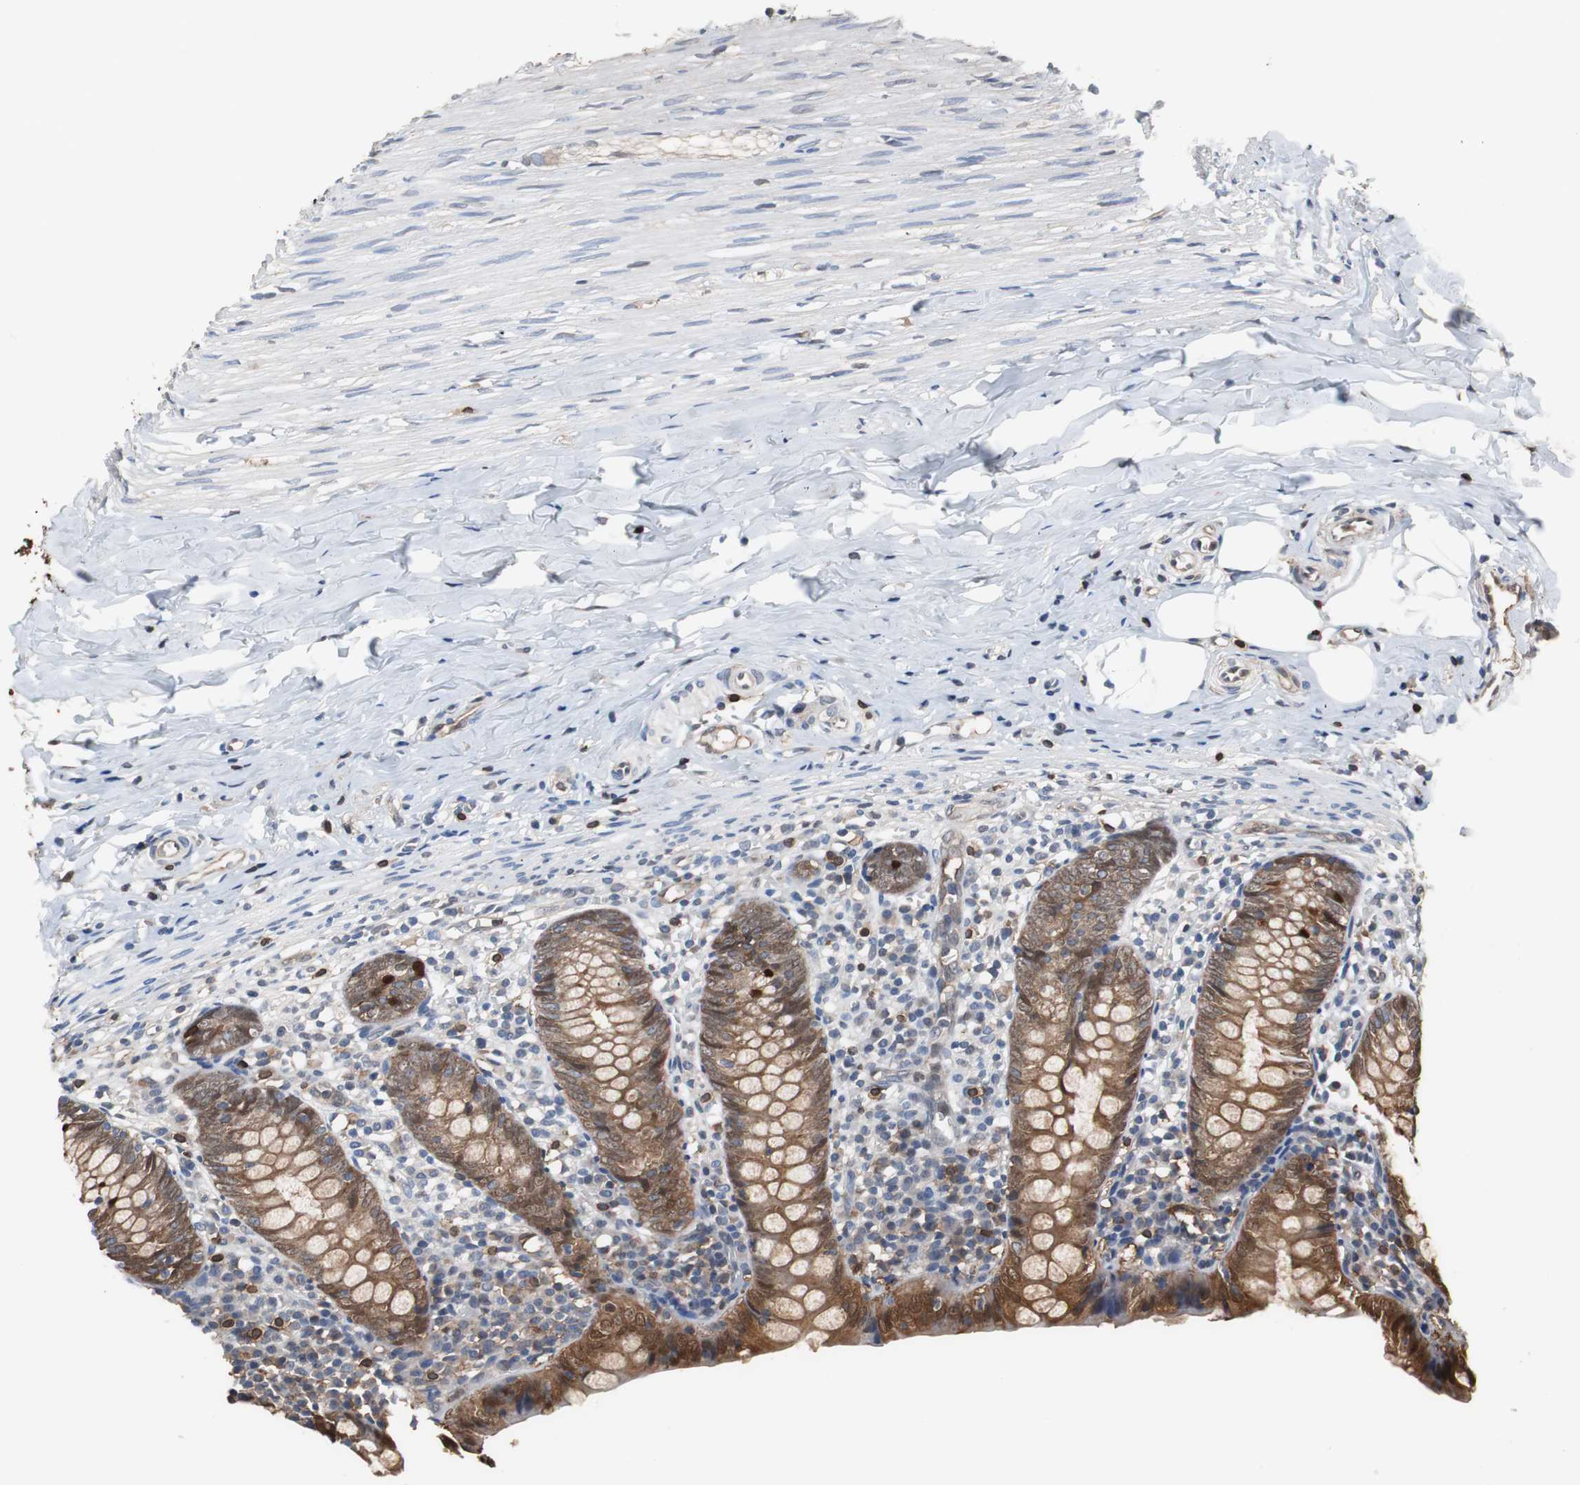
{"staining": {"intensity": "moderate", "quantity": ">75%", "location": "cytoplasmic/membranous"}, "tissue": "appendix", "cell_type": "Glandular cells", "image_type": "normal", "snomed": [{"axis": "morphology", "description": "Normal tissue, NOS"}, {"axis": "topography", "description": "Appendix"}], "caption": "Normal appendix reveals moderate cytoplasmic/membranous positivity in approximately >75% of glandular cells (DAB (3,3'-diaminobenzidine) IHC with brightfield microscopy, high magnification)..", "gene": "ANXA4", "patient": {"sex": "female", "age": 10}}